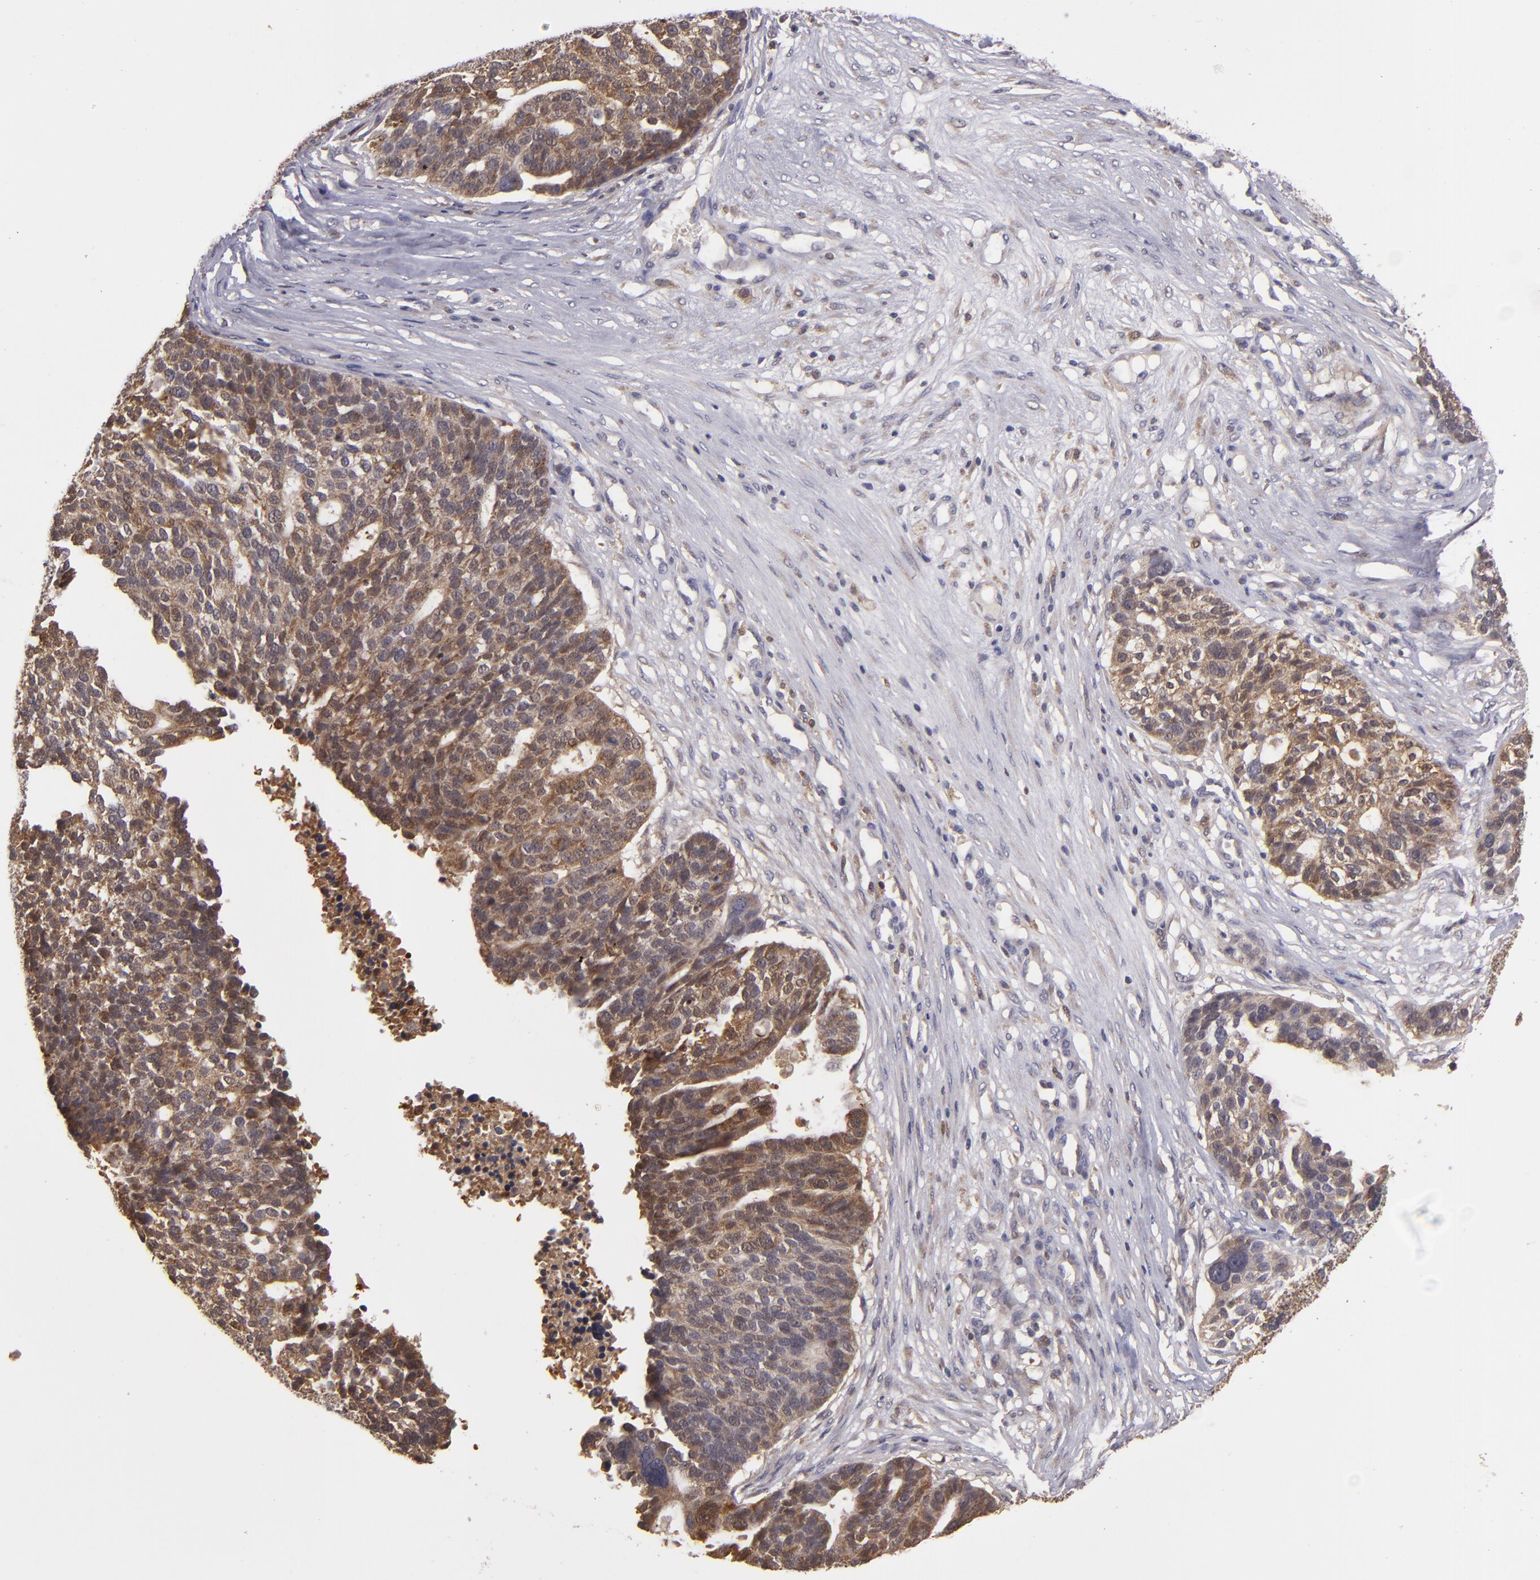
{"staining": {"intensity": "moderate", "quantity": ">75%", "location": "cytoplasmic/membranous"}, "tissue": "ovarian cancer", "cell_type": "Tumor cells", "image_type": "cancer", "snomed": [{"axis": "morphology", "description": "Cystadenocarcinoma, serous, NOS"}, {"axis": "topography", "description": "Ovary"}], "caption": "Ovarian cancer (serous cystadenocarcinoma) was stained to show a protein in brown. There is medium levels of moderate cytoplasmic/membranous positivity in approximately >75% of tumor cells. The staining was performed using DAB (3,3'-diaminobenzidine) to visualize the protein expression in brown, while the nuclei were stained in blue with hematoxylin (Magnification: 20x).", "gene": "FHIT", "patient": {"sex": "female", "age": 59}}